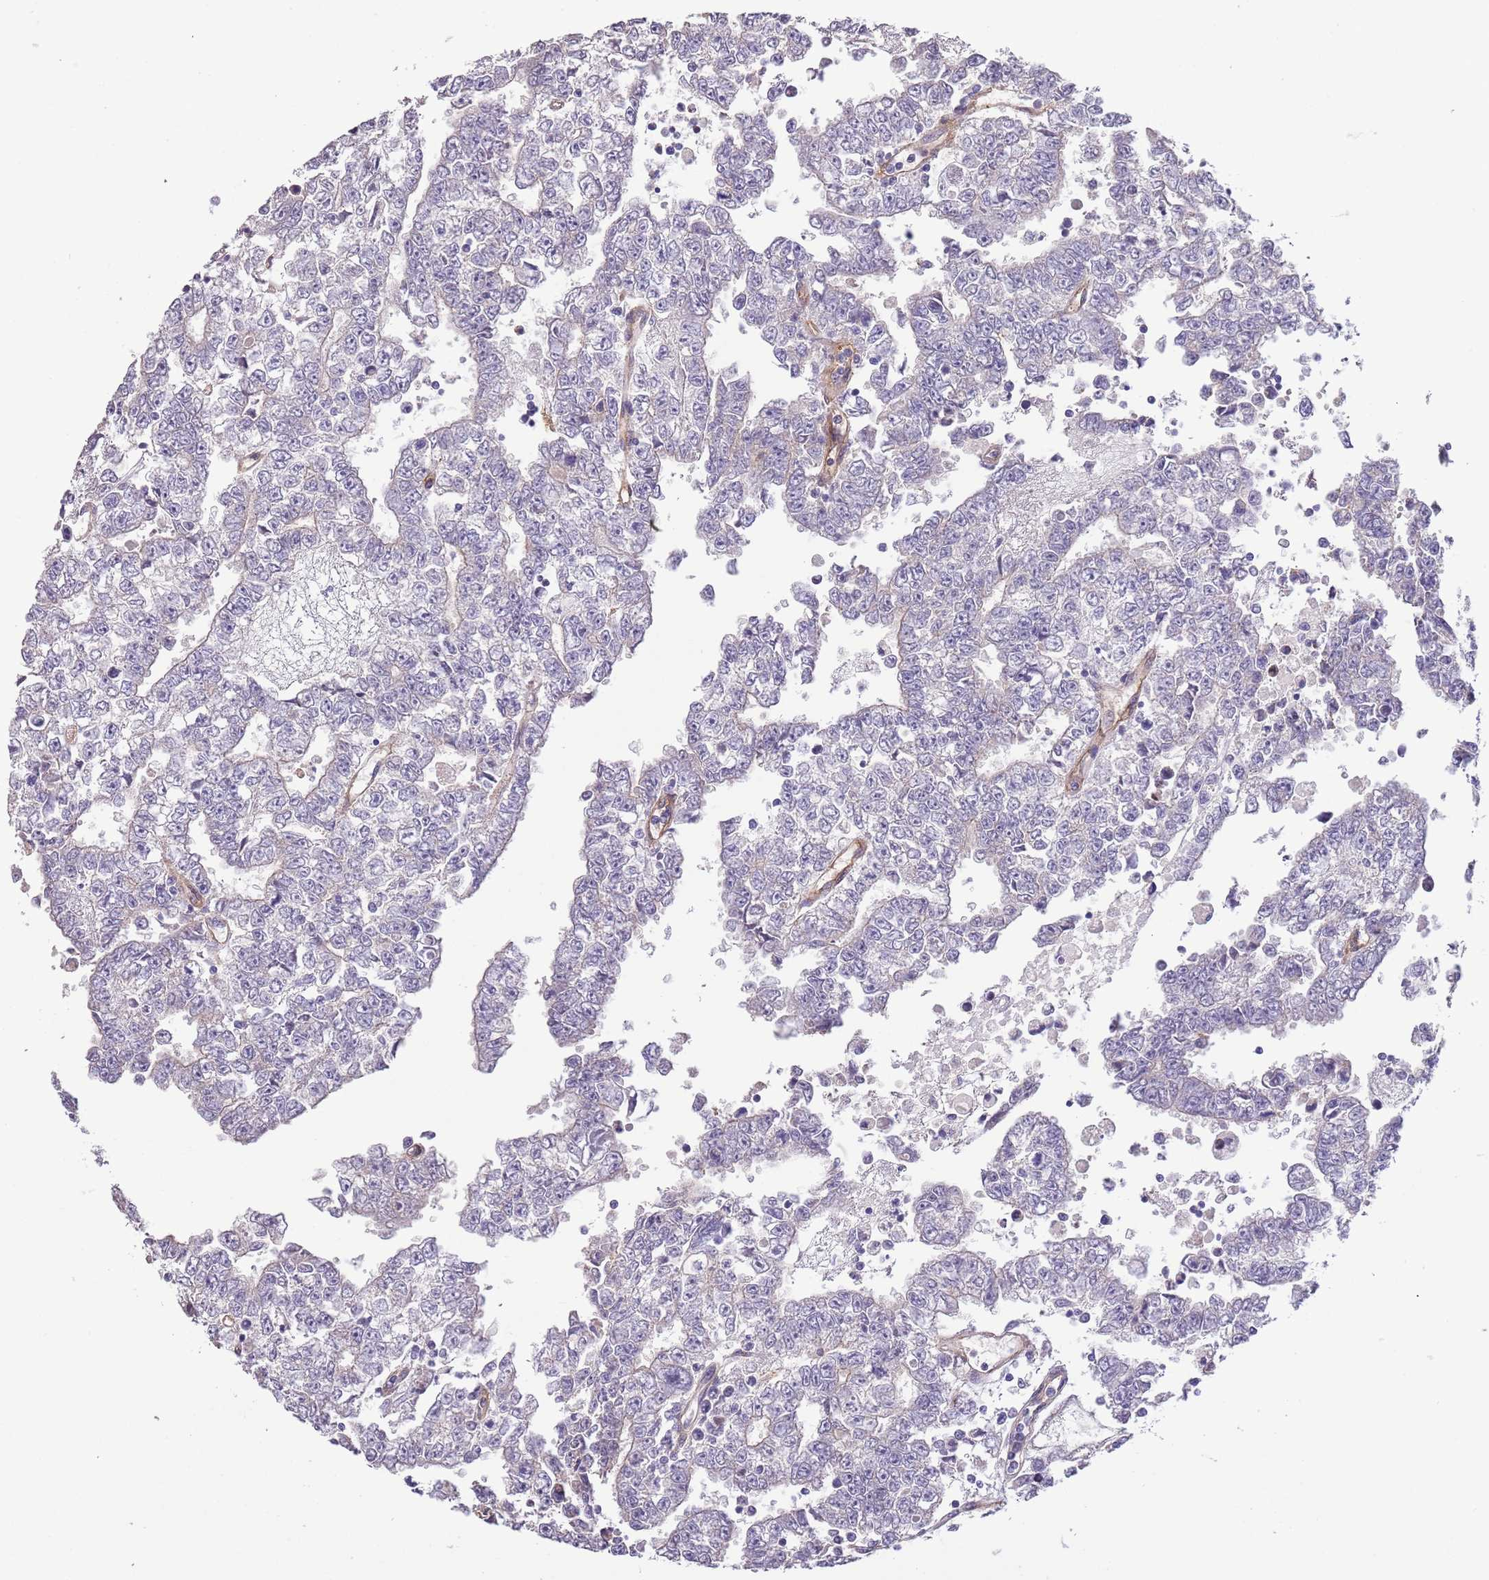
{"staining": {"intensity": "negative", "quantity": "none", "location": "none"}, "tissue": "testis cancer", "cell_type": "Tumor cells", "image_type": "cancer", "snomed": [{"axis": "morphology", "description": "Carcinoma, Embryonal, NOS"}, {"axis": "topography", "description": "Testis"}], "caption": "There is no significant staining in tumor cells of testis embryonal carcinoma.", "gene": "ZNF658", "patient": {"sex": "male", "age": 25}}